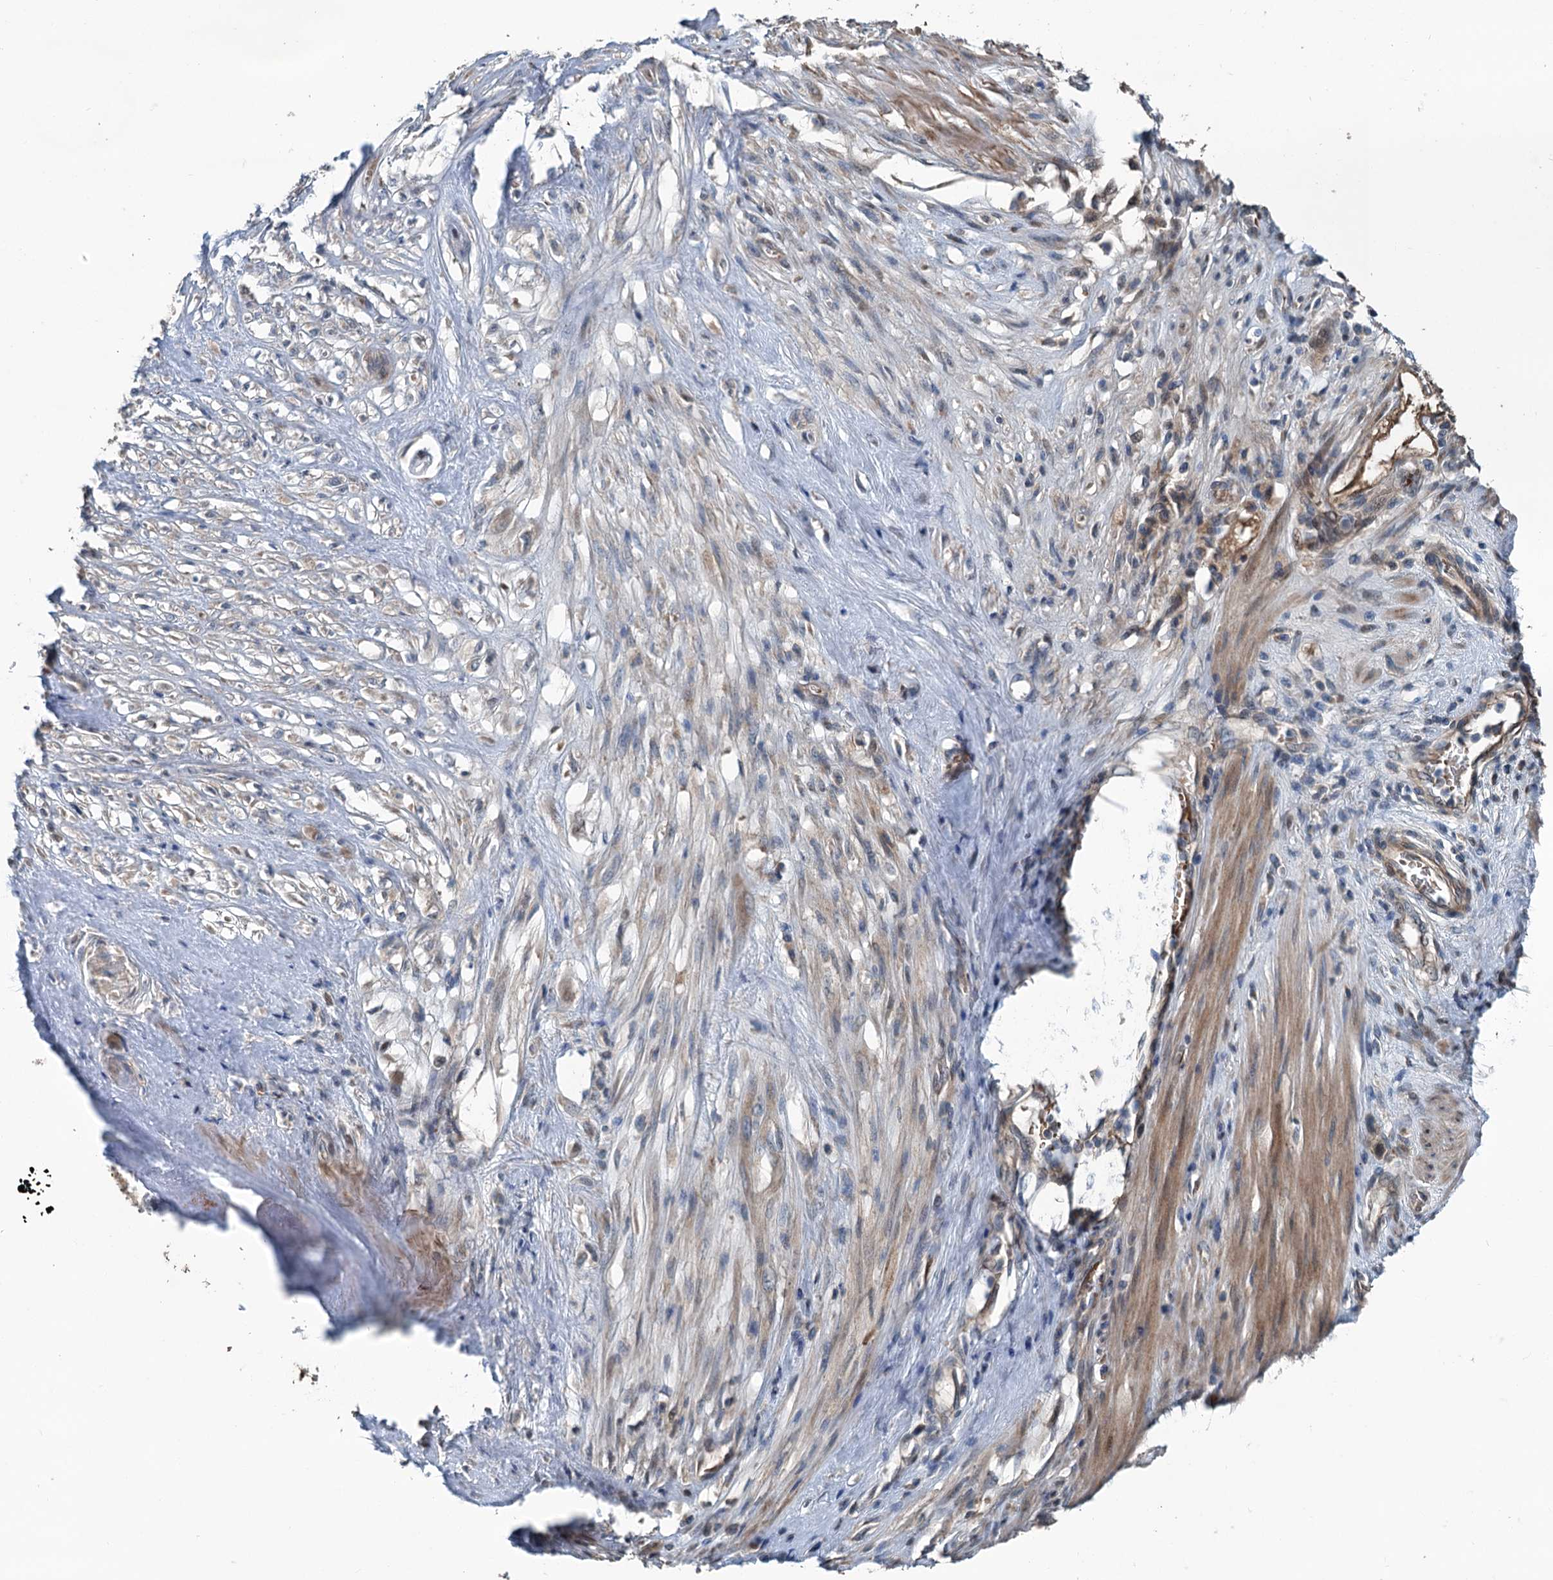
{"staining": {"intensity": "weak", "quantity": "<25%", "location": "cytoplasmic/membranous"}, "tissue": "stomach cancer", "cell_type": "Tumor cells", "image_type": "cancer", "snomed": [{"axis": "morphology", "description": "Adenocarcinoma, NOS"}, {"axis": "morphology", "description": "Adenocarcinoma, High grade"}, {"axis": "topography", "description": "Stomach, upper"}, {"axis": "topography", "description": "Stomach, lower"}], "caption": "This is an immunohistochemistry image of human adenocarcinoma (high-grade) (stomach). There is no staining in tumor cells.", "gene": "TEDC1", "patient": {"sex": "female", "age": 65}}